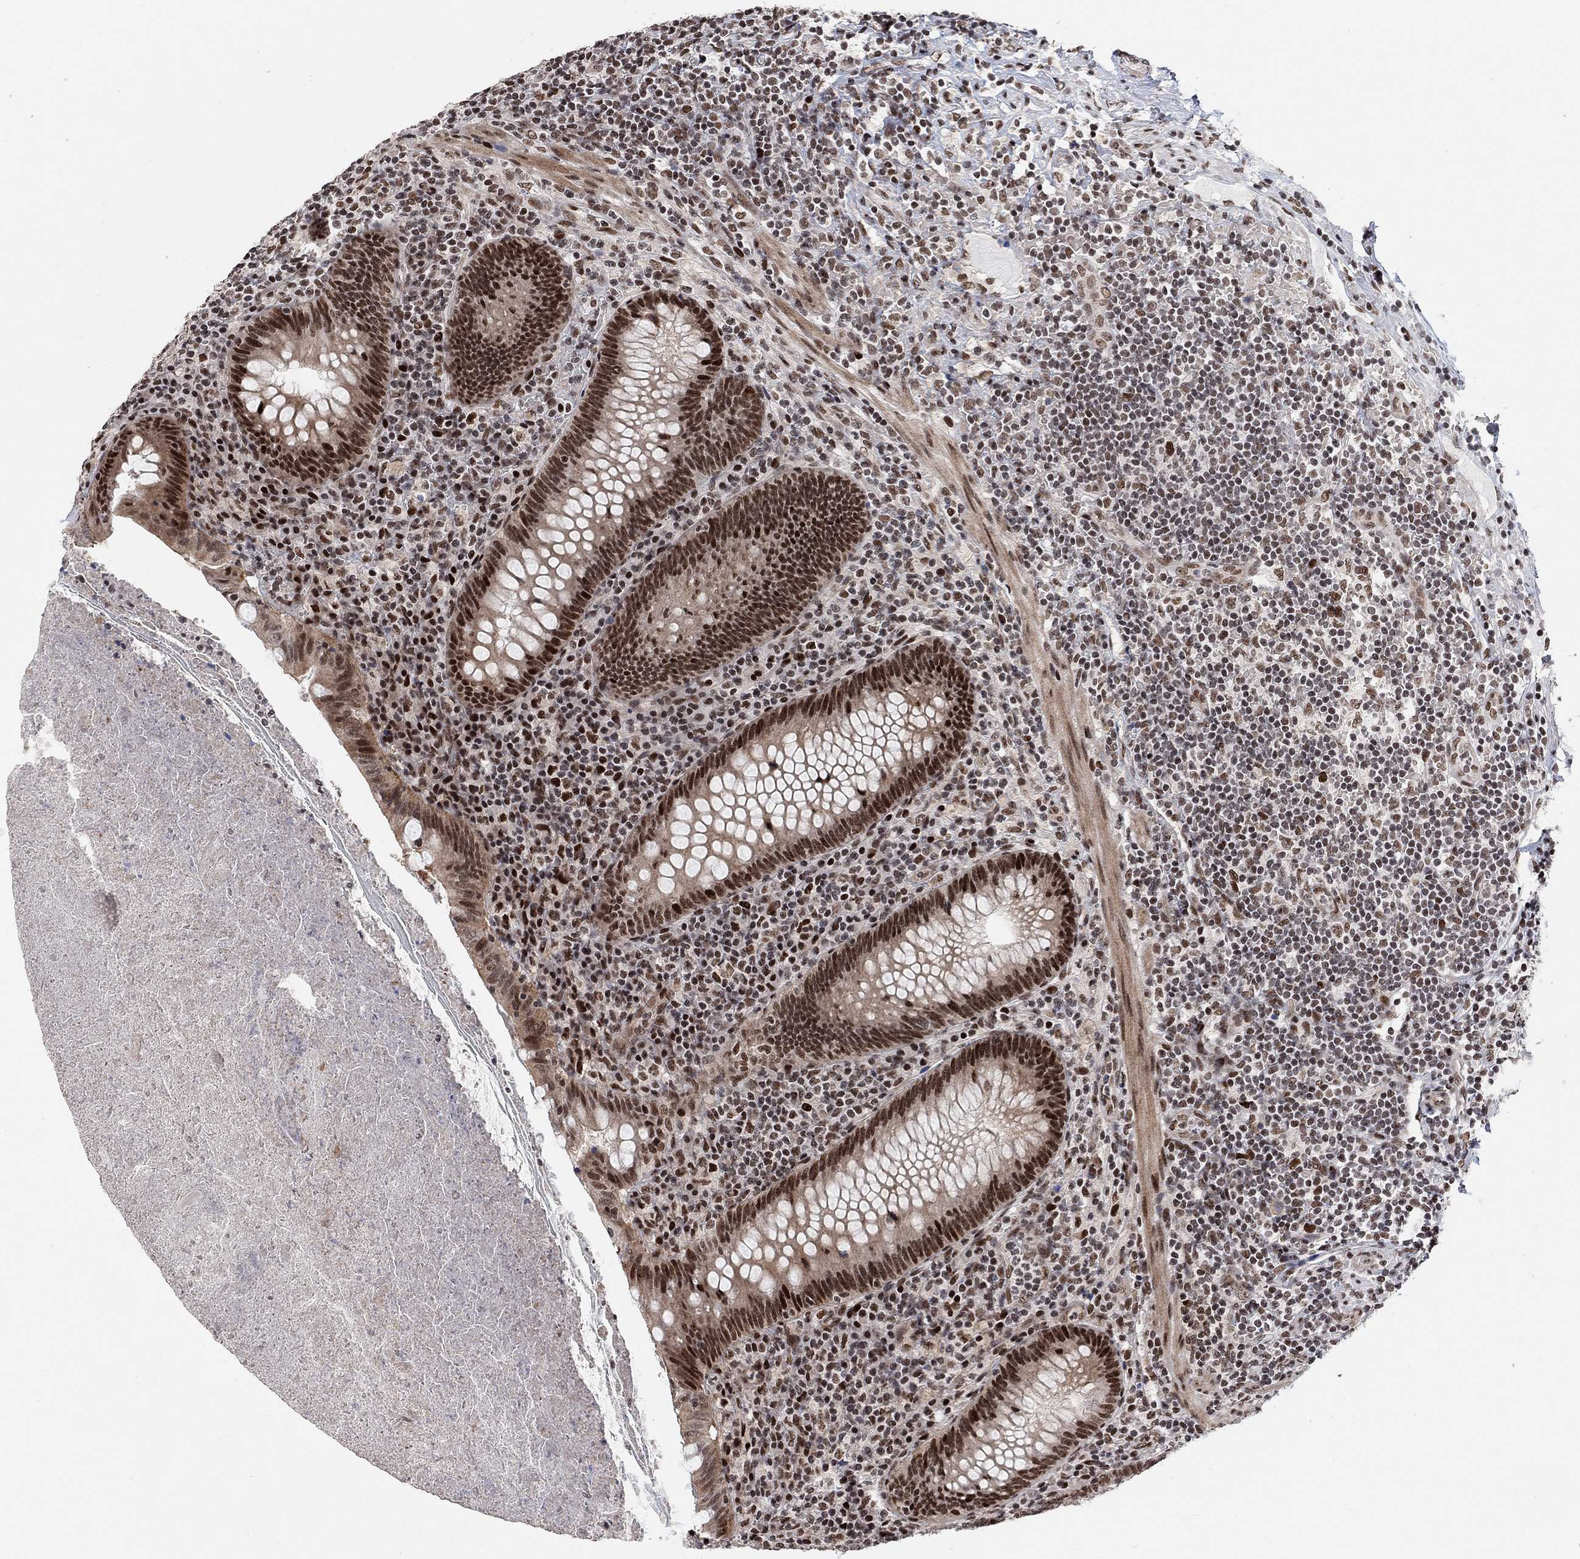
{"staining": {"intensity": "strong", "quantity": "25%-75%", "location": "nuclear"}, "tissue": "appendix", "cell_type": "Glandular cells", "image_type": "normal", "snomed": [{"axis": "morphology", "description": "Normal tissue, NOS"}, {"axis": "topography", "description": "Appendix"}], "caption": "Immunohistochemistry (IHC) image of unremarkable appendix: appendix stained using immunohistochemistry (IHC) displays high levels of strong protein expression localized specifically in the nuclear of glandular cells, appearing as a nuclear brown color.", "gene": "E4F1", "patient": {"sex": "male", "age": 47}}